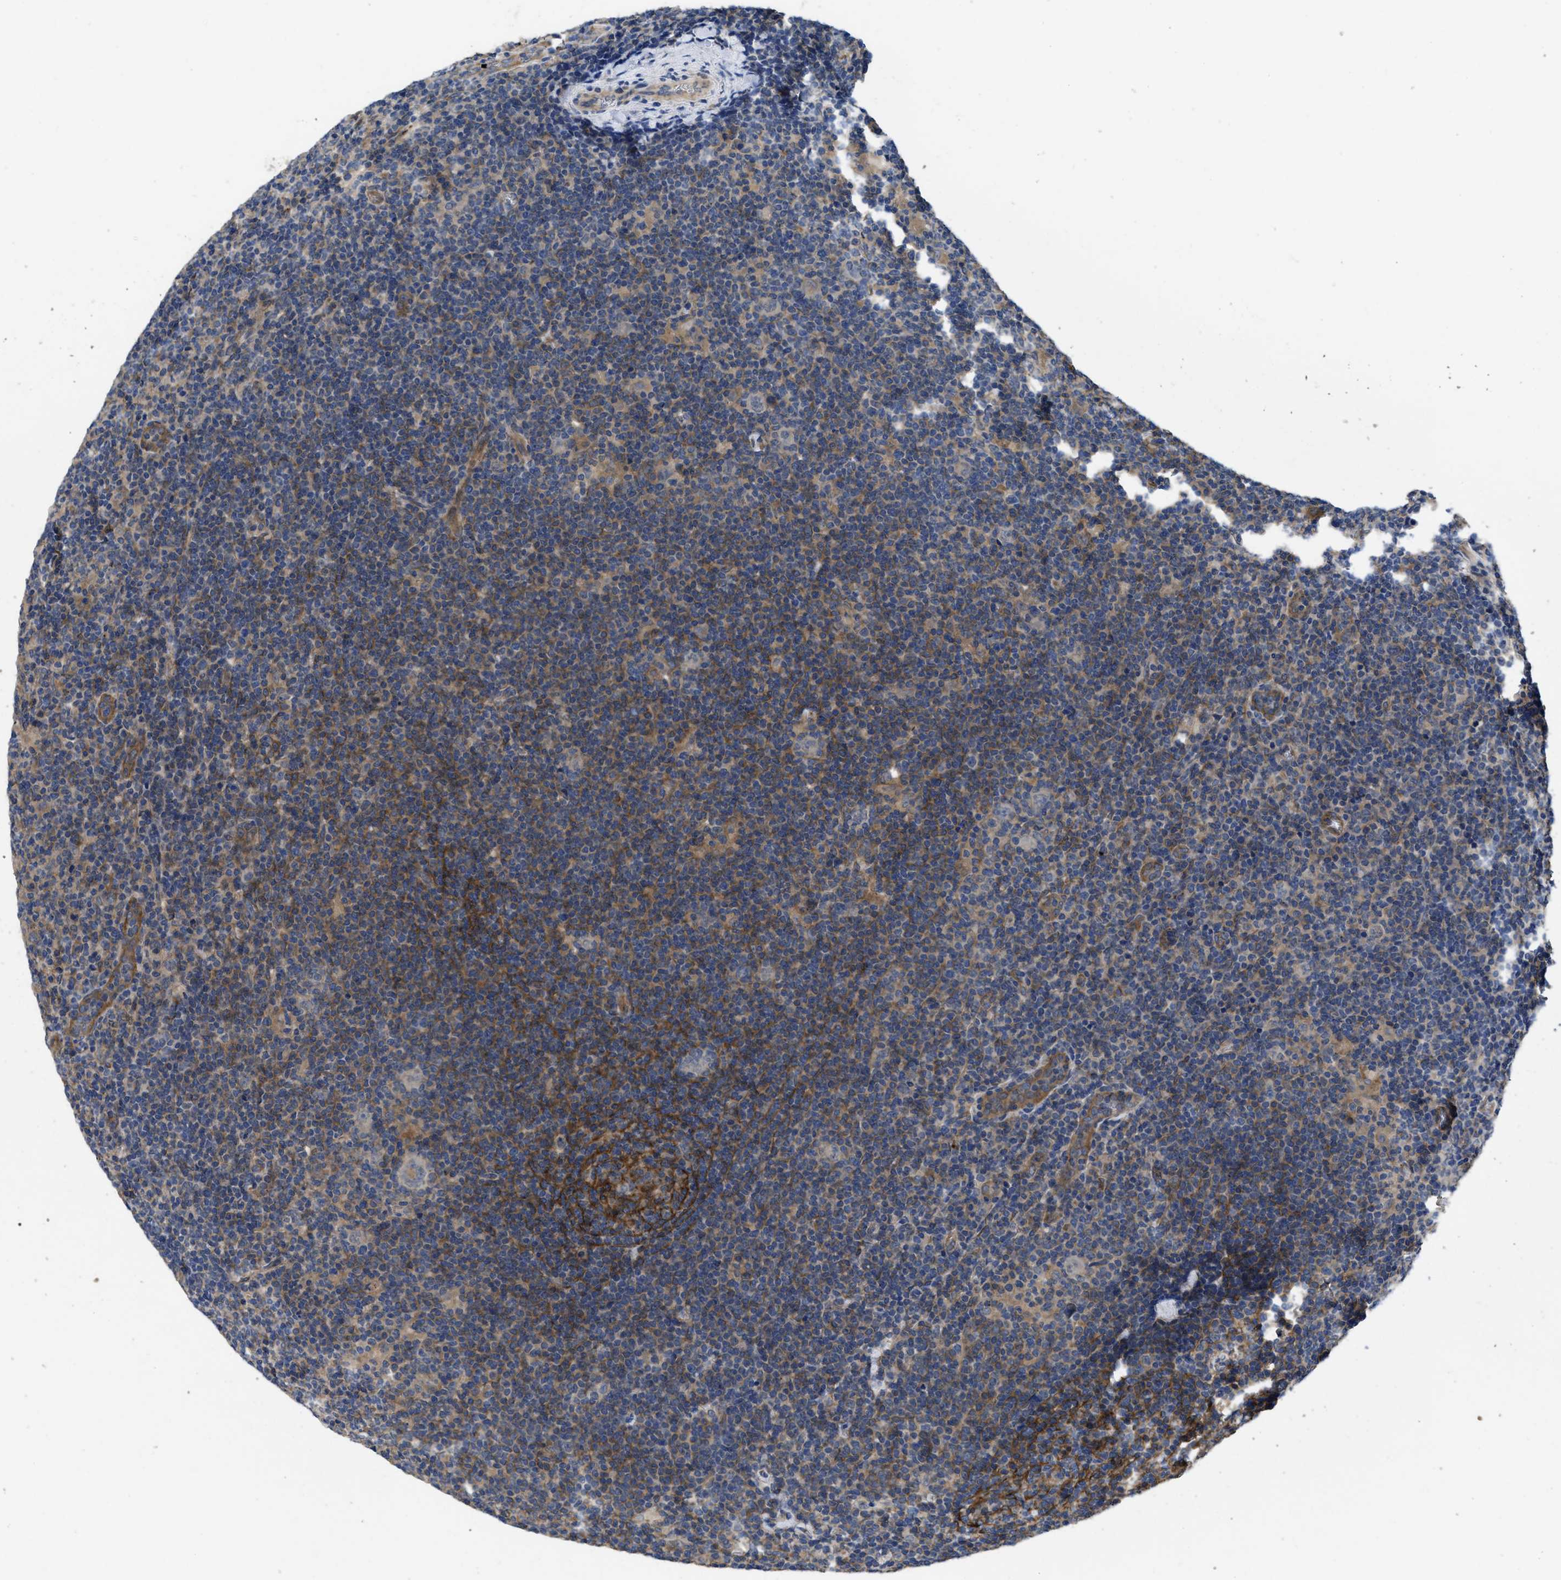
{"staining": {"intensity": "negative", "quantity": "none", "location": "none"}, "tissue": "lymphoma", "cell_type": "Tumor cells", "image_type": "cancer", "snomed": [{"axis": "morphology", "description": "Hodgkin's disease, NOS"}, {"axis": "topography", "description": "Lymph node"}], "caption": "This is a histopathology image of IHC staining of Hodgkin's disease, which shows no expression in tumor cells.", "gene": "PKD2", "patient": {"sex": "female", "age": 57}}